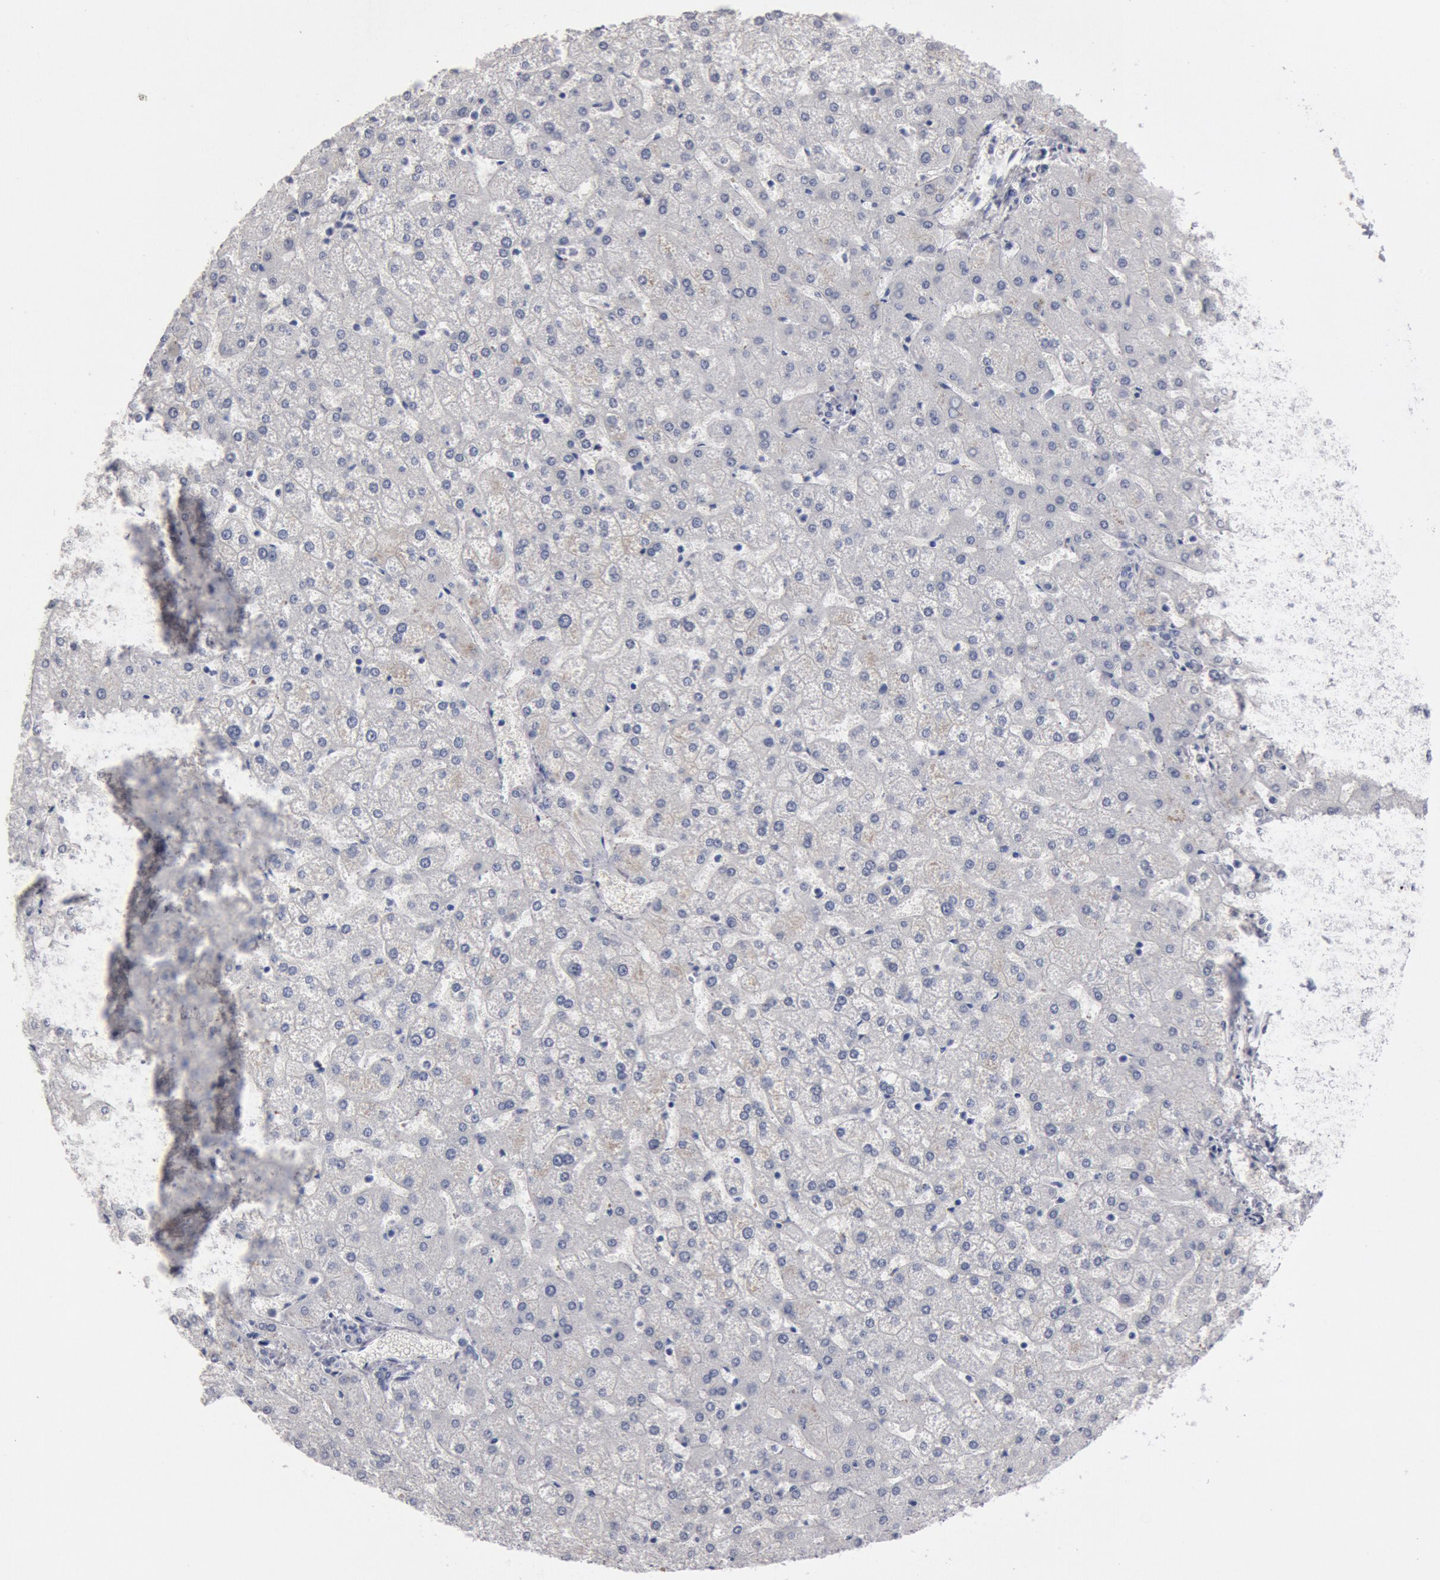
{"staining": {"intensity": "negative", "quantity": "none", "location": "none"}, "tissue": "liver", "cell_type": "Hepatocytes", "image_type": "normal", "snomed": [{"axis": "morphology", "description": "Normal tissue, NOS"}, {"axis": "topography", "description": "Liver"}], "caption": "Immunohistochemistry micrograph of benign liver: human liver stained with DAB (3,3'-diaminobenzidine) reveals no significant protein positivity in hepatocytes.", "gene": "FOXA2", "patient": {"sex": "female", "age": 32}}